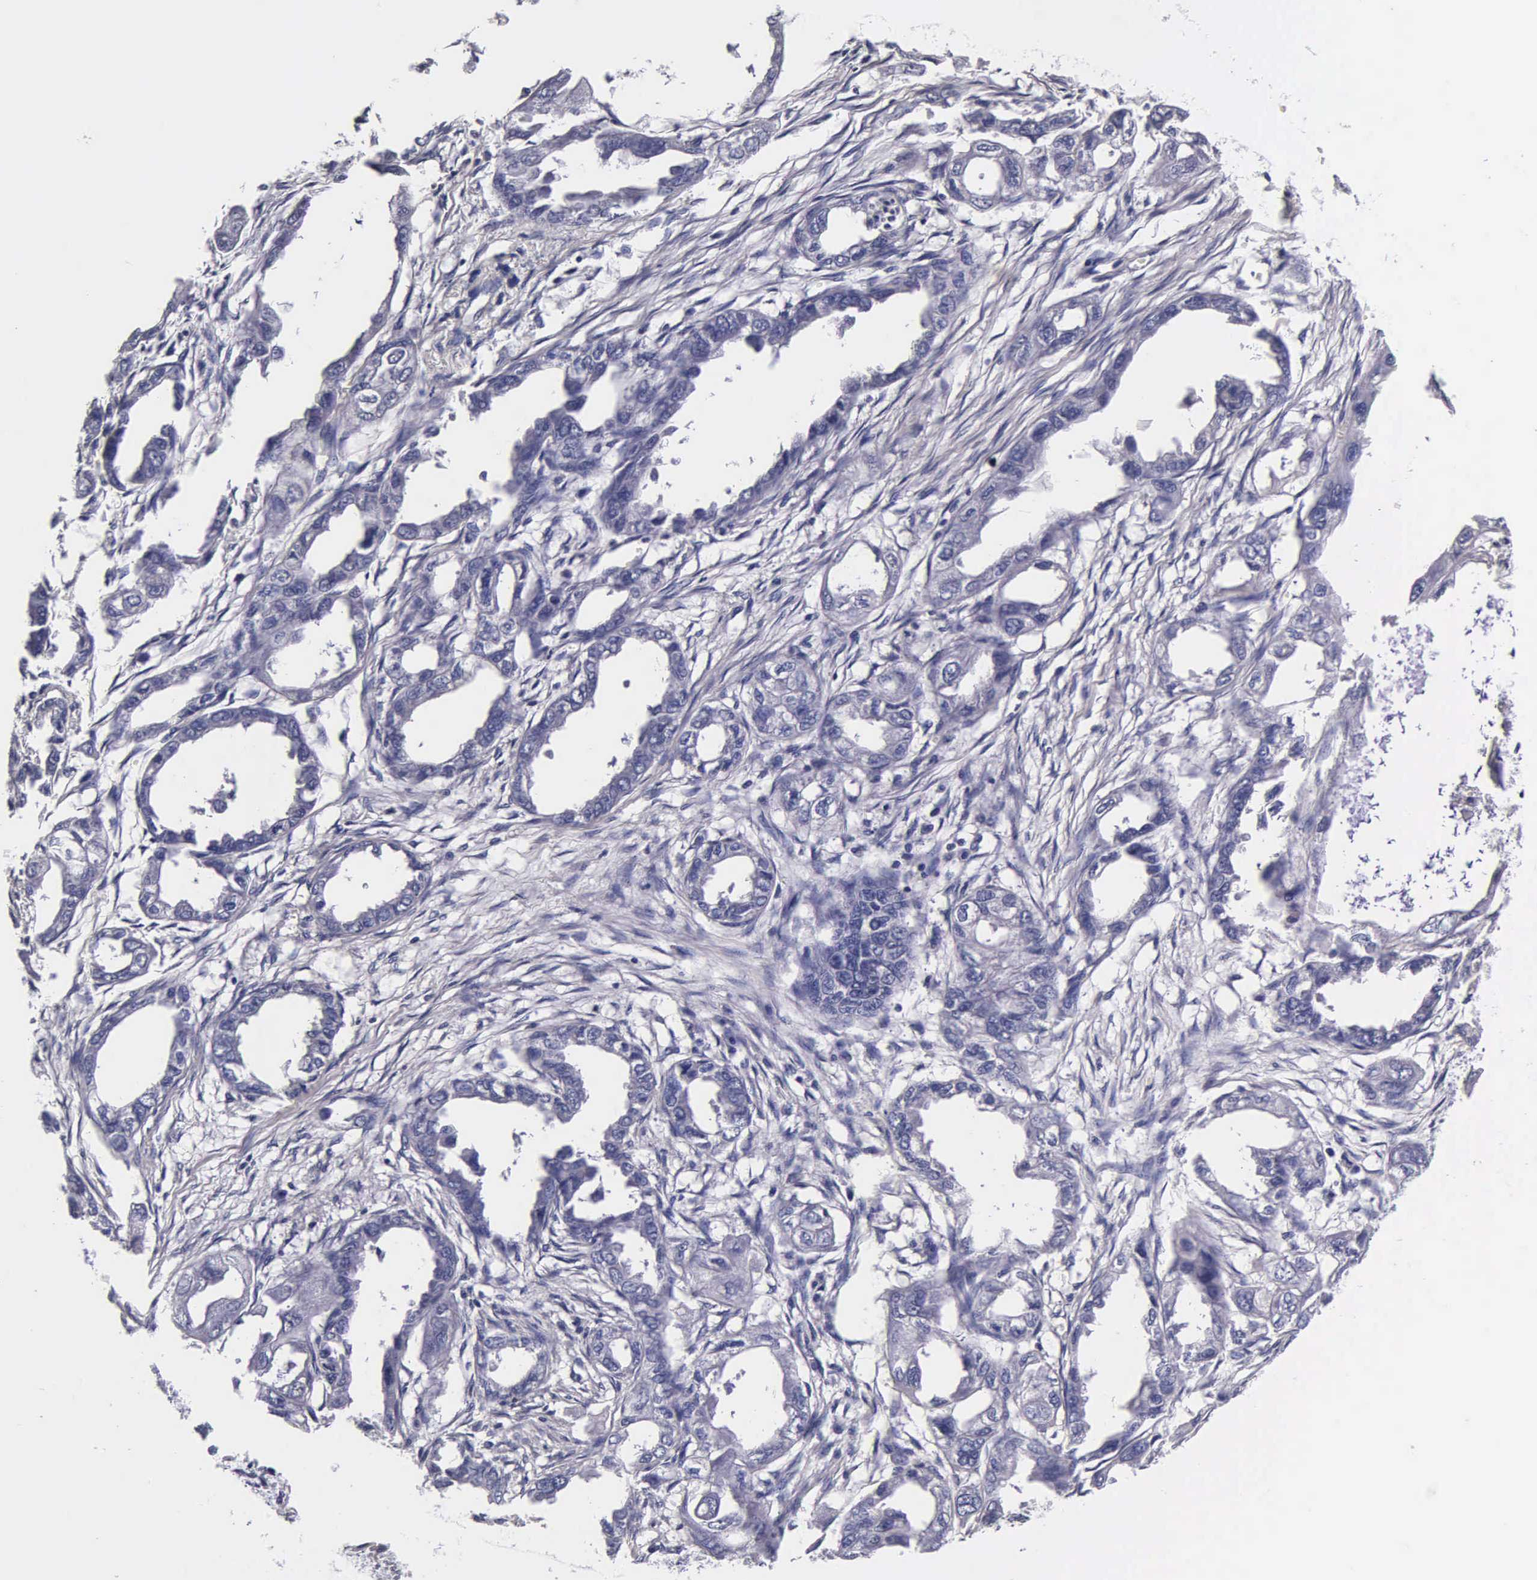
{"staining": {"intensity": "negative", "quantity": "none", "location": "none"}, "tissue": "endometrial cancer", "cell_type": "Tumor cells", "image_type": "cancer", "snomed": [{"axis": "morphology", "description": "Adenocarcinoma, NOS"}, {"axis": "topography", "description": "Endometrium"}], "caption": "Immunohistochemistry of adenocarcinoma (endometrial) demonstrates no staining in tumor cells. Brightfield microscopy of immunohistochemistry (IHC) stained with DAB (brown) and hematoxylin (blue), captured at high magnification.", "gene": "IAPP", "patient": {"sex": "female", "age": 67}}